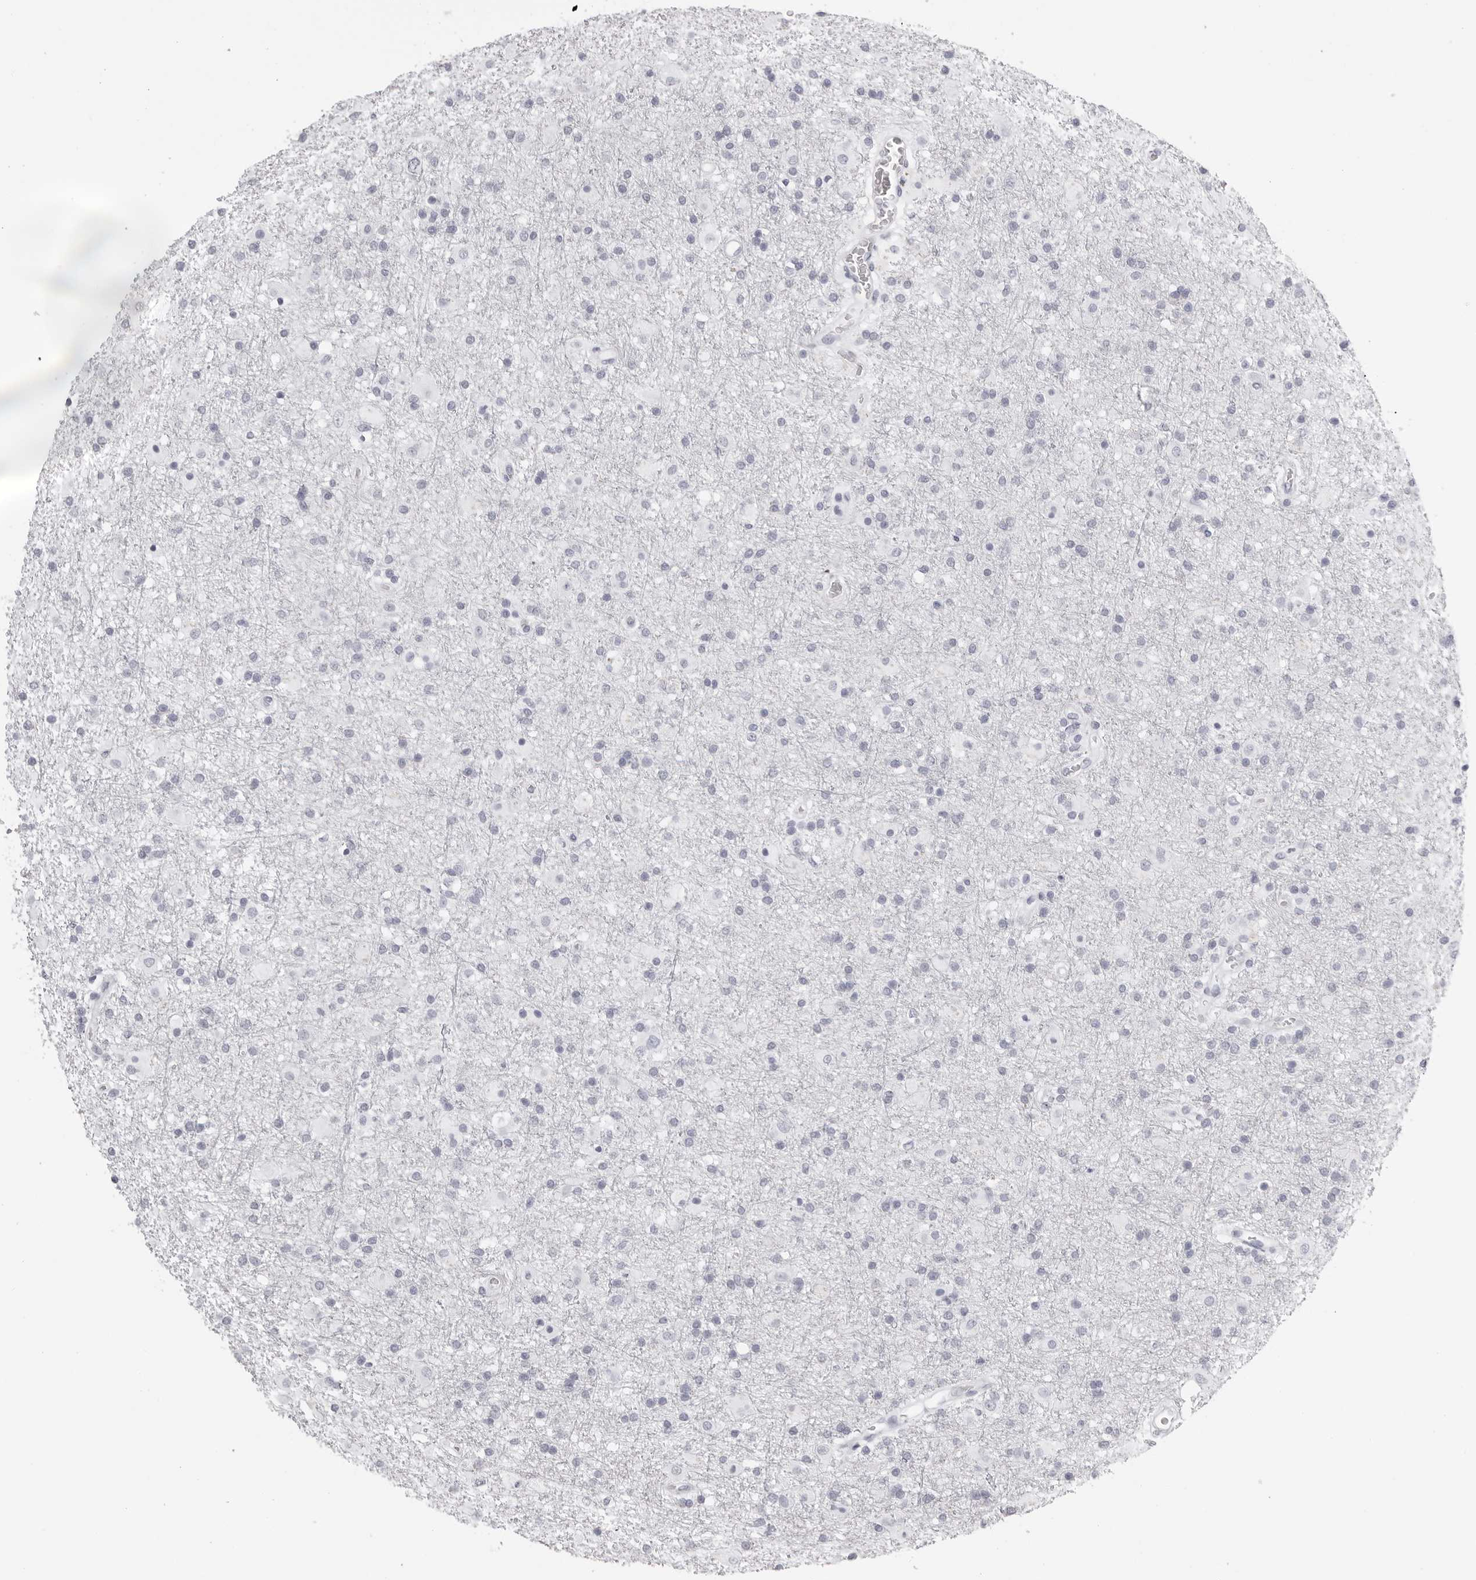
{"staining": {"intensity": "negative", "quantity": "none", "location": "none"}, "tissue": "glioma", "cell_type": "Tumor cells", "image_type": "cancer", "snomed": [{"axis": "morphology", "description": "Glioma, malignant, Low grade"}, {"axis": "topography", "description": "Brain"}], "caption": "IHC photomicrograph of neoplastic tissue: human malignant glioma (low-grade) stained with DAB reveals no significant protein staining in tumor cells. (Brightfield microscopy of DAB immunohistochemistry (IHC) at high magnification).", "gene": "RHO", "patient": {"sex": "male", "age": 65}}